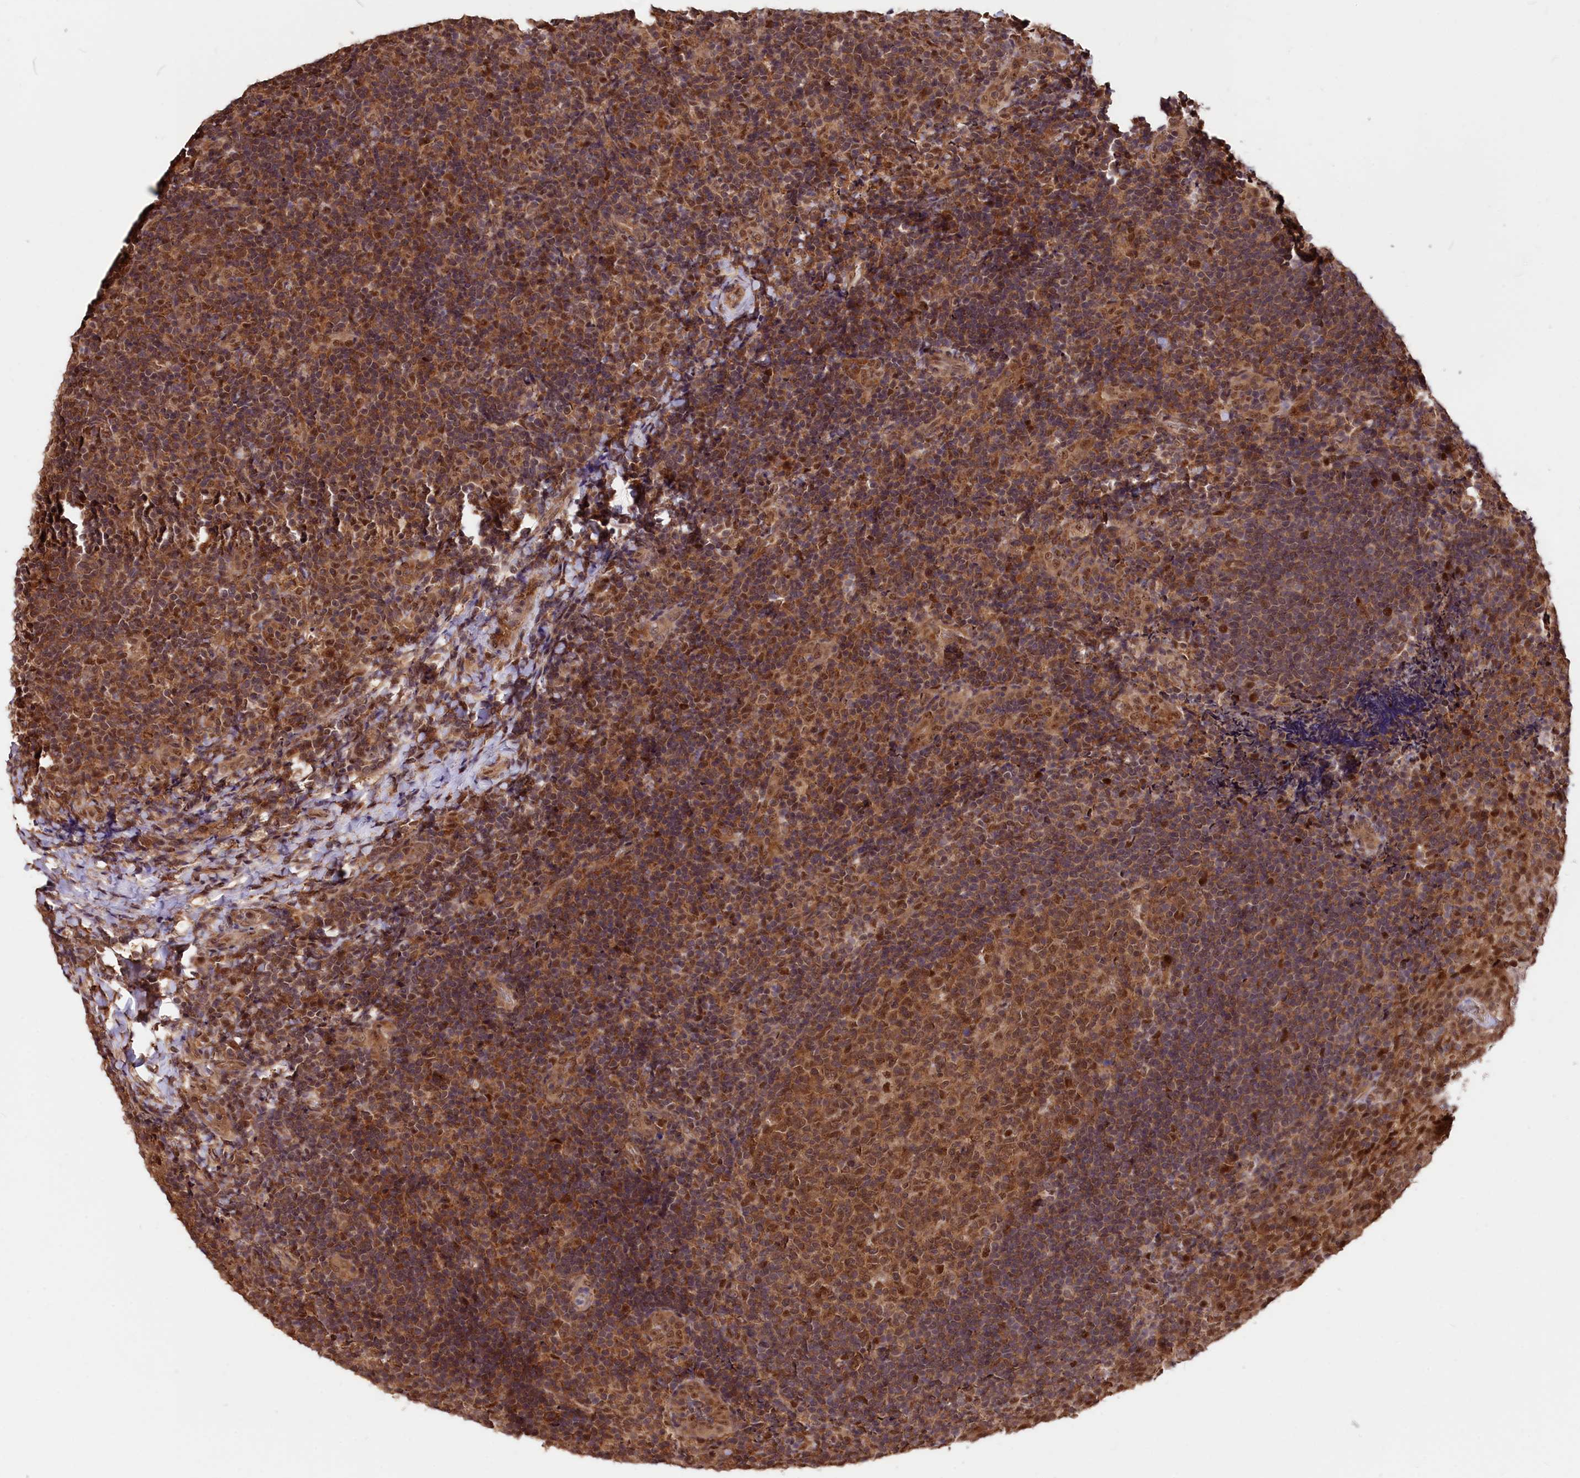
{"staining": {"intensity": "moderate", "quantity": ">75%", "location": "cytoplasmic/membranous,nuclear"}, "tissue": "tonsil", "cell_type": "Germinal center cells", "image_type": "normal", "snomed": [{"axis": "morphology", "description": "Normal tissue, NOS"}, {"axis": "topography", "description": "Tonsil"}], "caption": "Immunohistochemistry photomicrograph of benign tonsil stained for a protein (brown), which reveals medium levels of moderate cytoplasmic/membranous,nuclear positivity in about >75% of germinal center cells.", "gene": "ADRM1", "patient": {"sex": "female", "age": 10}}